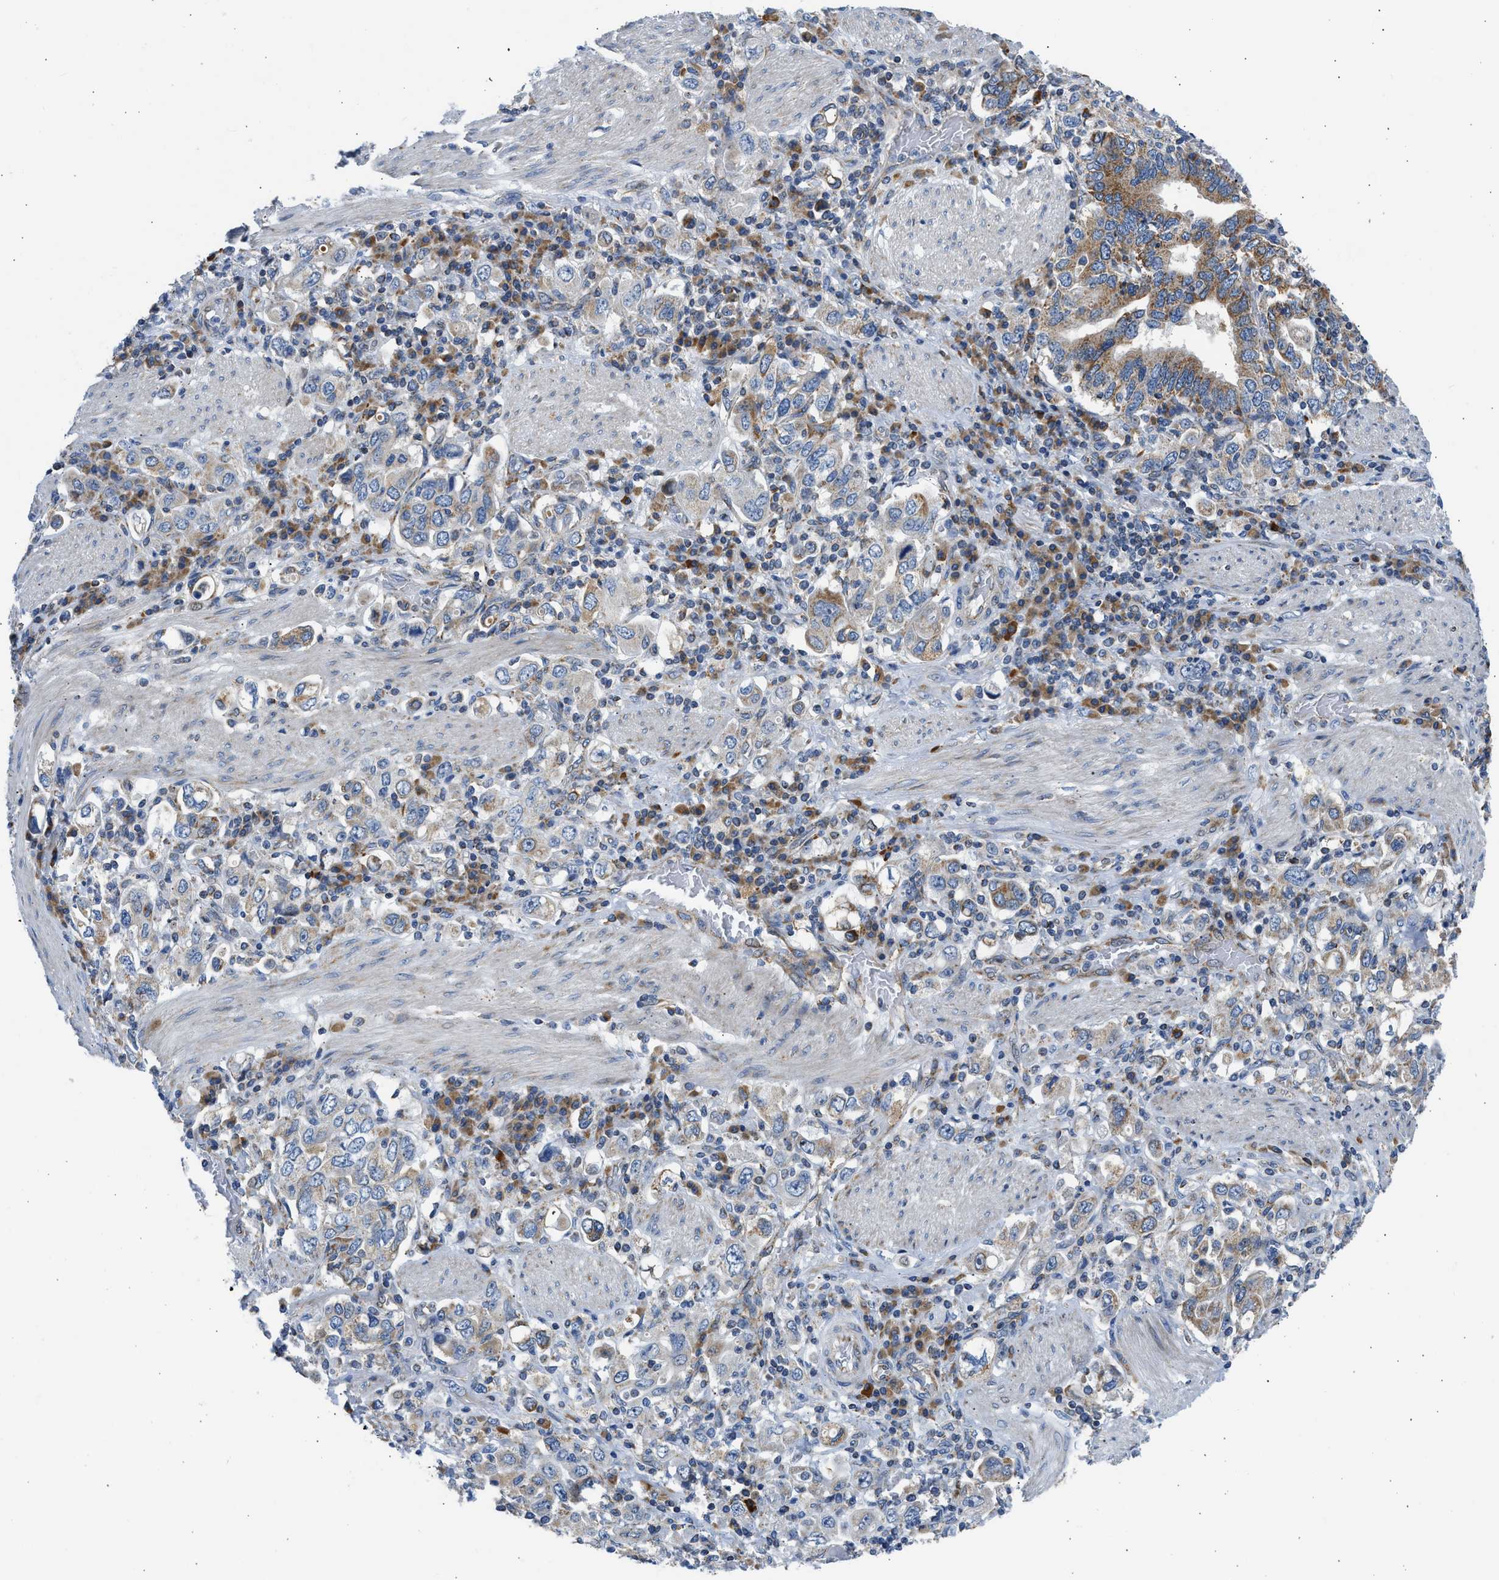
{"staining": {"intensity": "moderate", "quantity": "25%-75%", "location": "cytoplasmic/membranous"}, "tissue": "stomach cancer", "cell_type": "Tumor cells", "image_type": "cancer", "snomed": [{"axis": "morphology", "description": "Adenocarcinoma, NOS"}, {"axis": "topography", "description": "Stomach, upper"}], "caption": "The histopathology image demonstrates a brown stain indicating the presence of a protein in the cytoplasmic/membranous of tumor cells in adenocarcinoma (stomach).", "gene": "CAMKK2", "patient": {"sex": "male", "age": 62}}